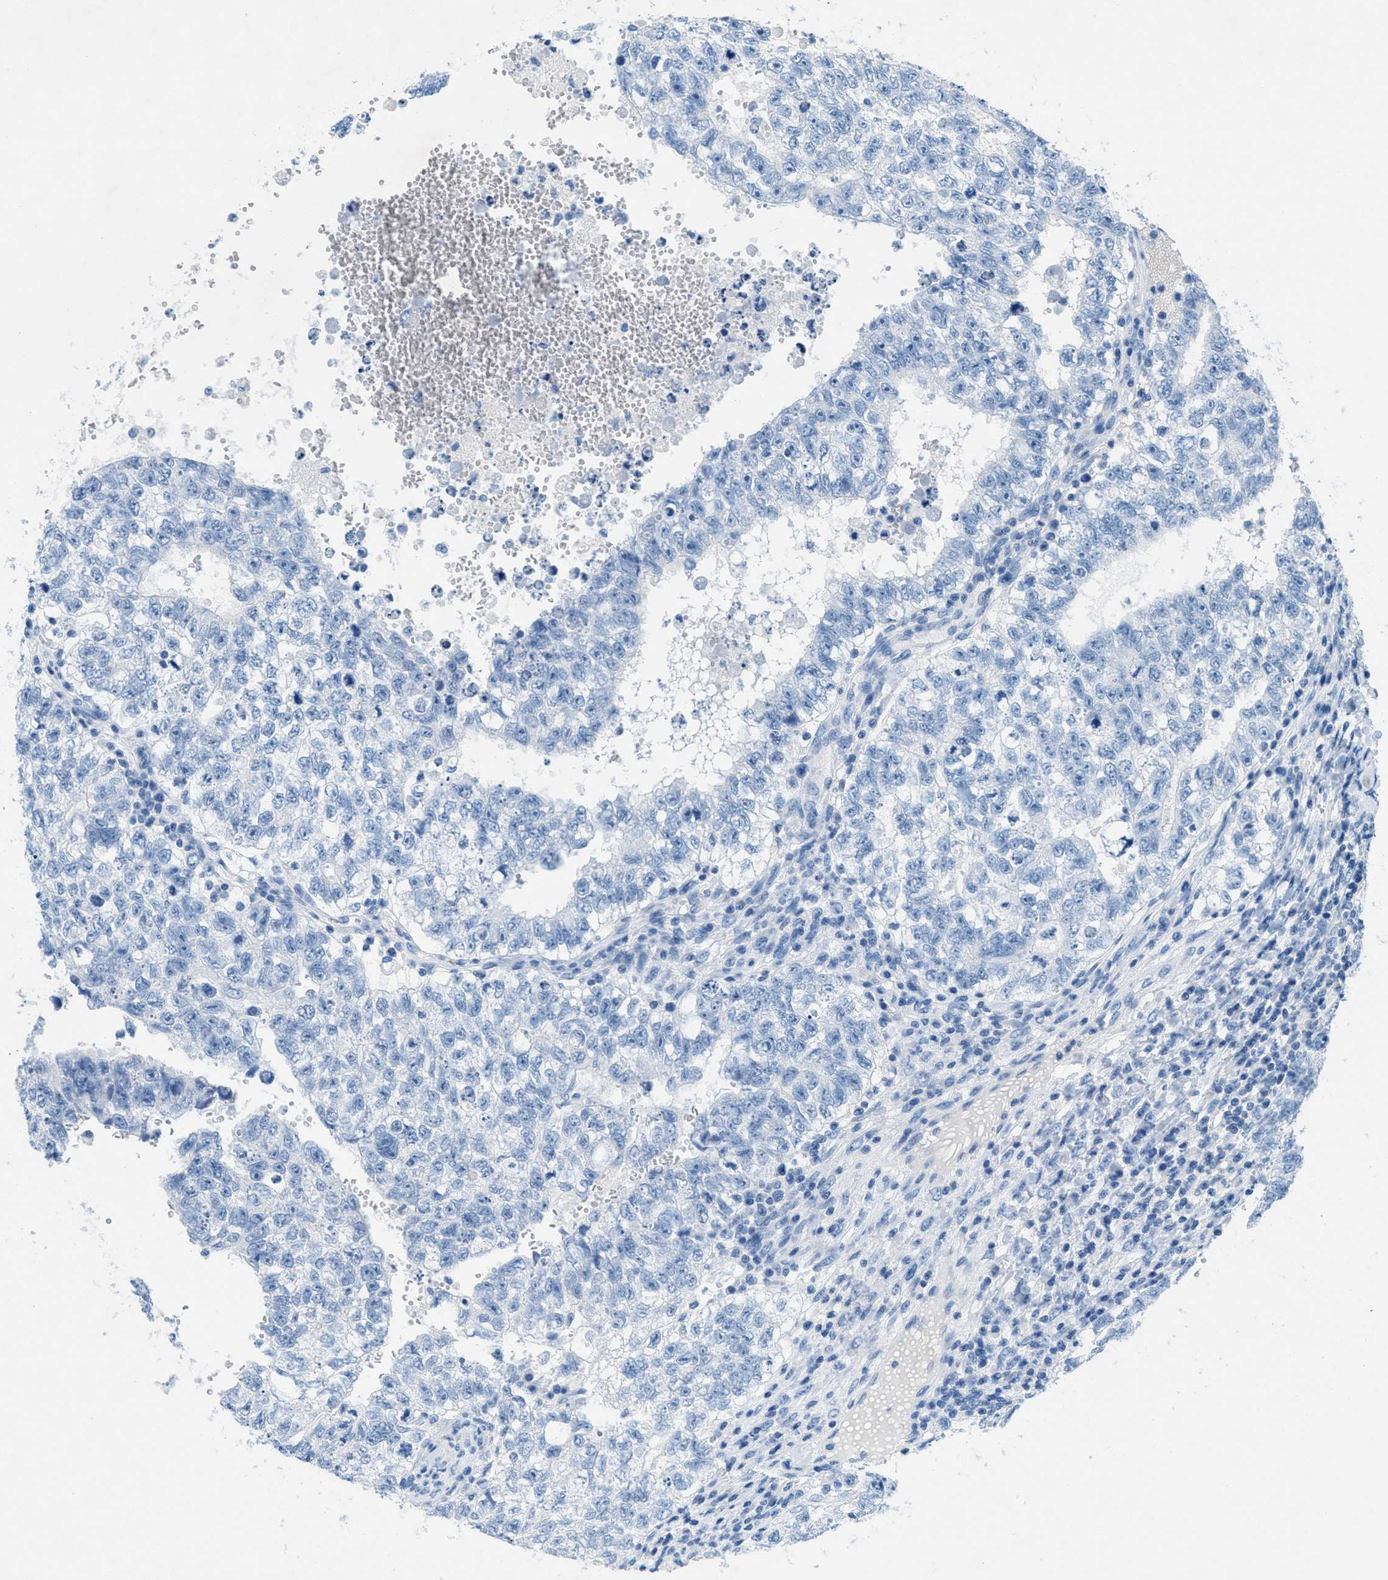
{"staining": {"intensity": "negative", "quantity": "none", "location": "none"}, "tissue": "testis cancer", "cell_type": "Tumor cells", "image_type": "cancer", "snomed": [{"axis": "morphology", "description": "Seminoma, NOS"}, {"axis": "morphology", "description": "Carcinoma, Embryonal, NOS"}, {"axis": "topography", "description": "Testis"}], "caption": "Photomicrograph shows no significant protein positivity in tumor cells of testis seminoma.", "gene": "GALNT17", "patient": {"sex": "male", "age": 38}}